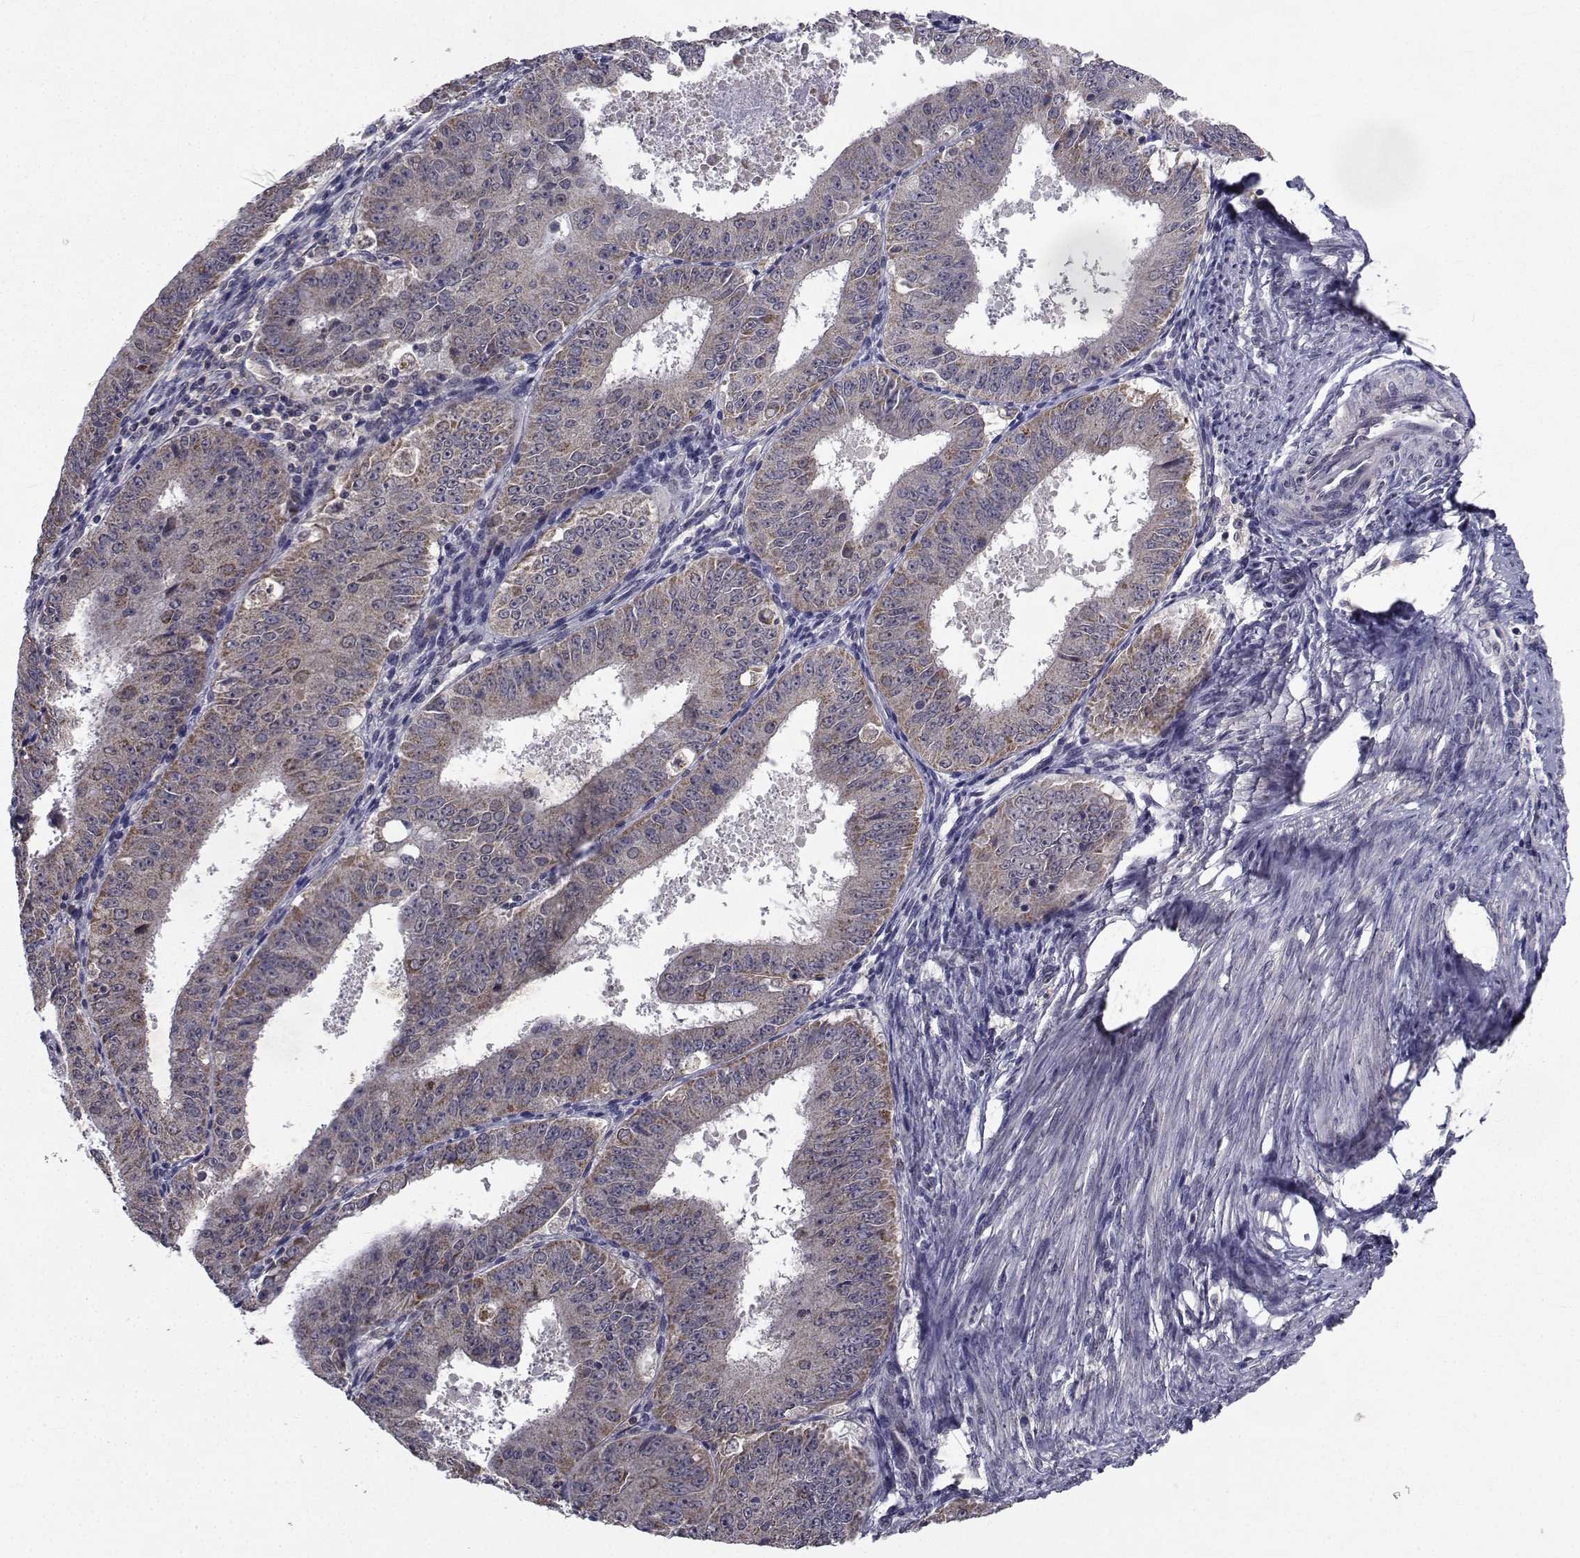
{"staining": {"intensity": "moderate", "quantity": "25%-75%", "location": "cytoplasmic/membranous"}, "tissue": "ovarian cancer", "cell_type": "Tumor cells", "image_type": "cancer", "snomed": [{"axis": "morphology", "description": "Carcinoma, endometroid"}, {"axis": "topography", "description": "Ovary"}], "caption": "Endometroid carcinoma (ovarian) stained with DAB (3,3'-diaminobenzidine) immunohistochemistry demonstrates medium levels of moderate cytoplasmic/membranous expression in approximately 25%-75% of tumor cells.", "gene": "CYP2S1", "patient": {"sex": "female", "age": 42}}